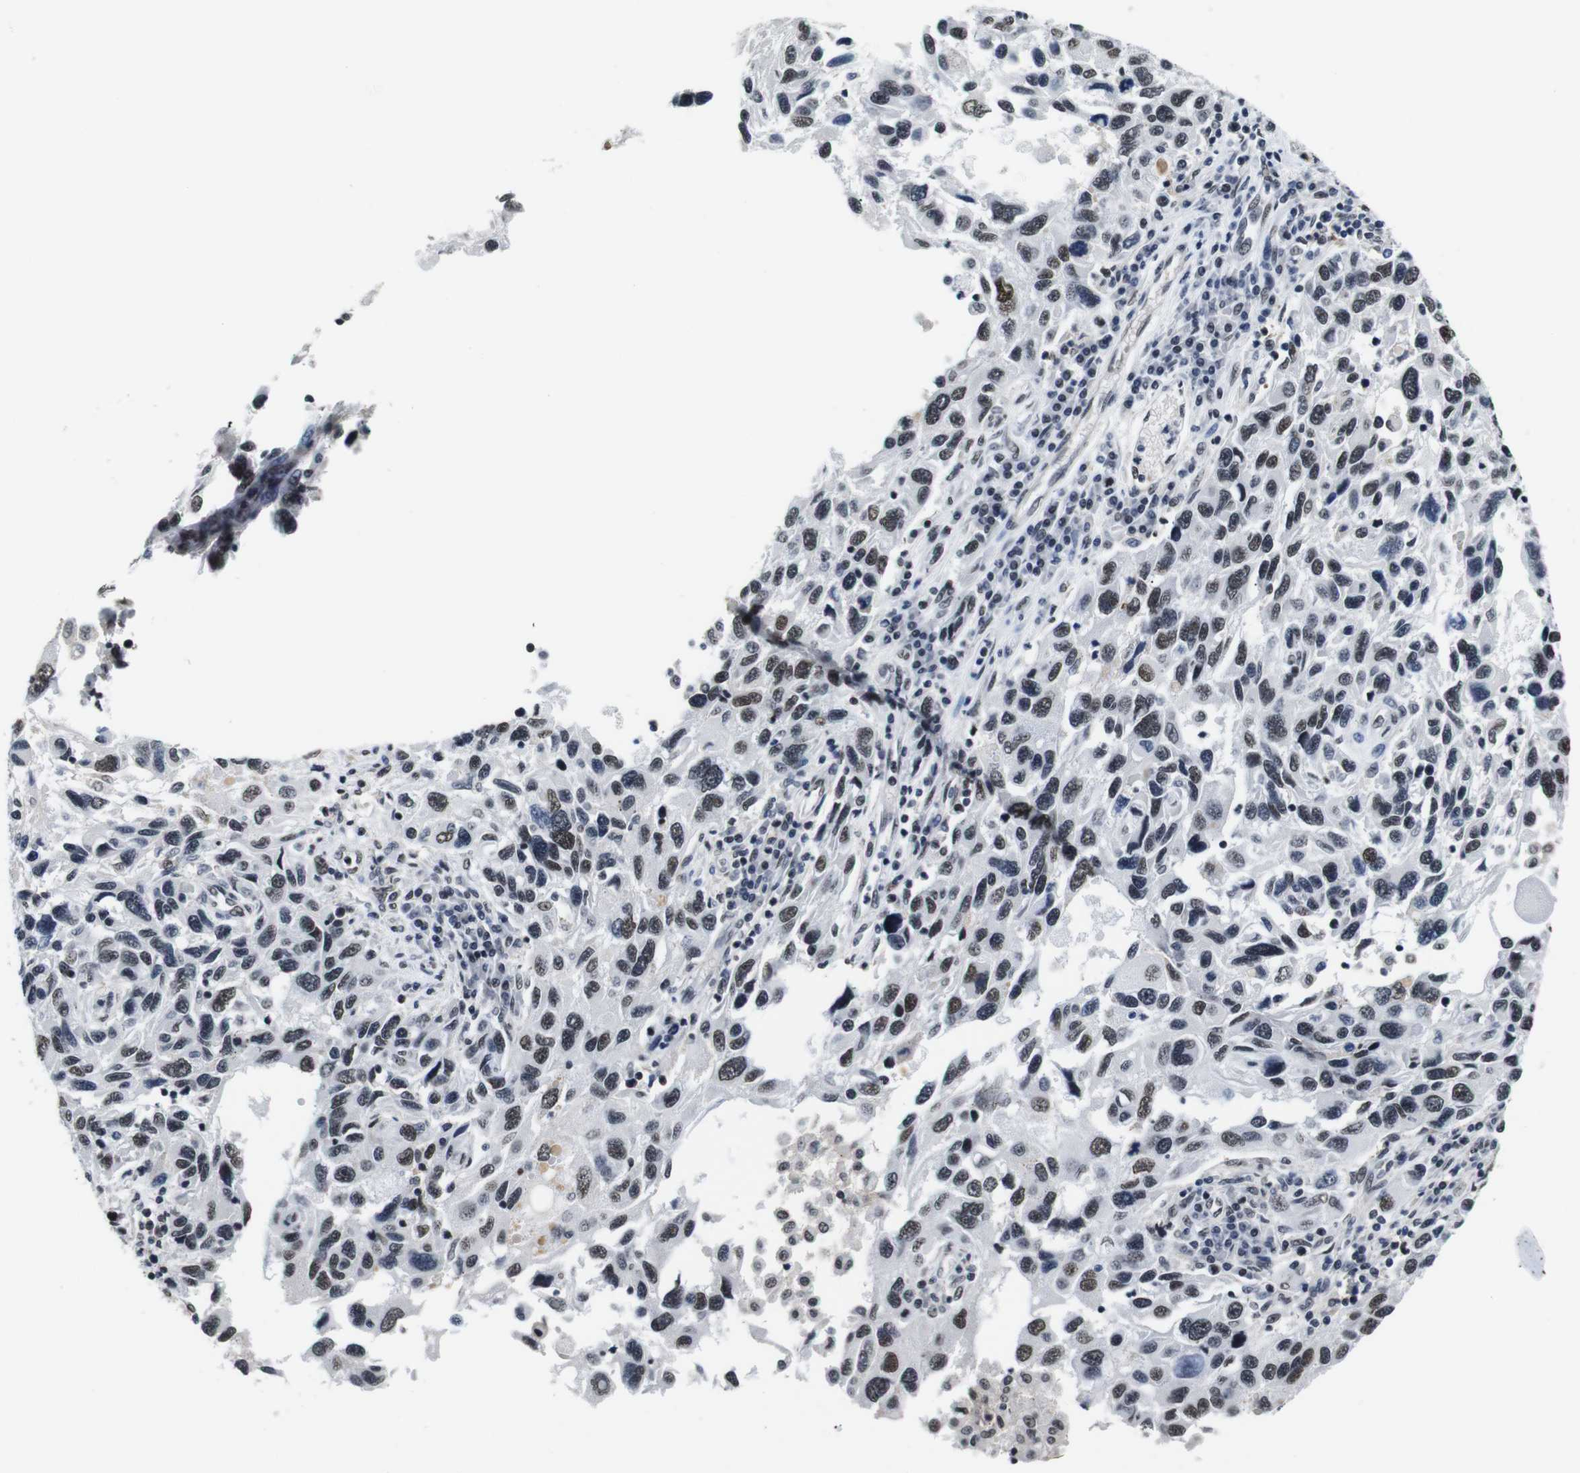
{"staining": {"intensity": "moderate", "quantity": "25%-75%", "location": "nuclear"}, "tissue": "melanoma", "cell_type": "Tumor cells", "image_type": "cancer", "snomed": [{"axis": "morphology", "description": "Malignant melanoma, NOS"}, {"axis": "topography", "description": "Skin"}], "caption": "Brown immunohistochemical staining in human malignant melanoma demonstrates moderate nuclear positivity in approximately 25%-75% of tumor cells.", "gene": "ILDR2", "patient": {"sex": "male", "age": 53}}